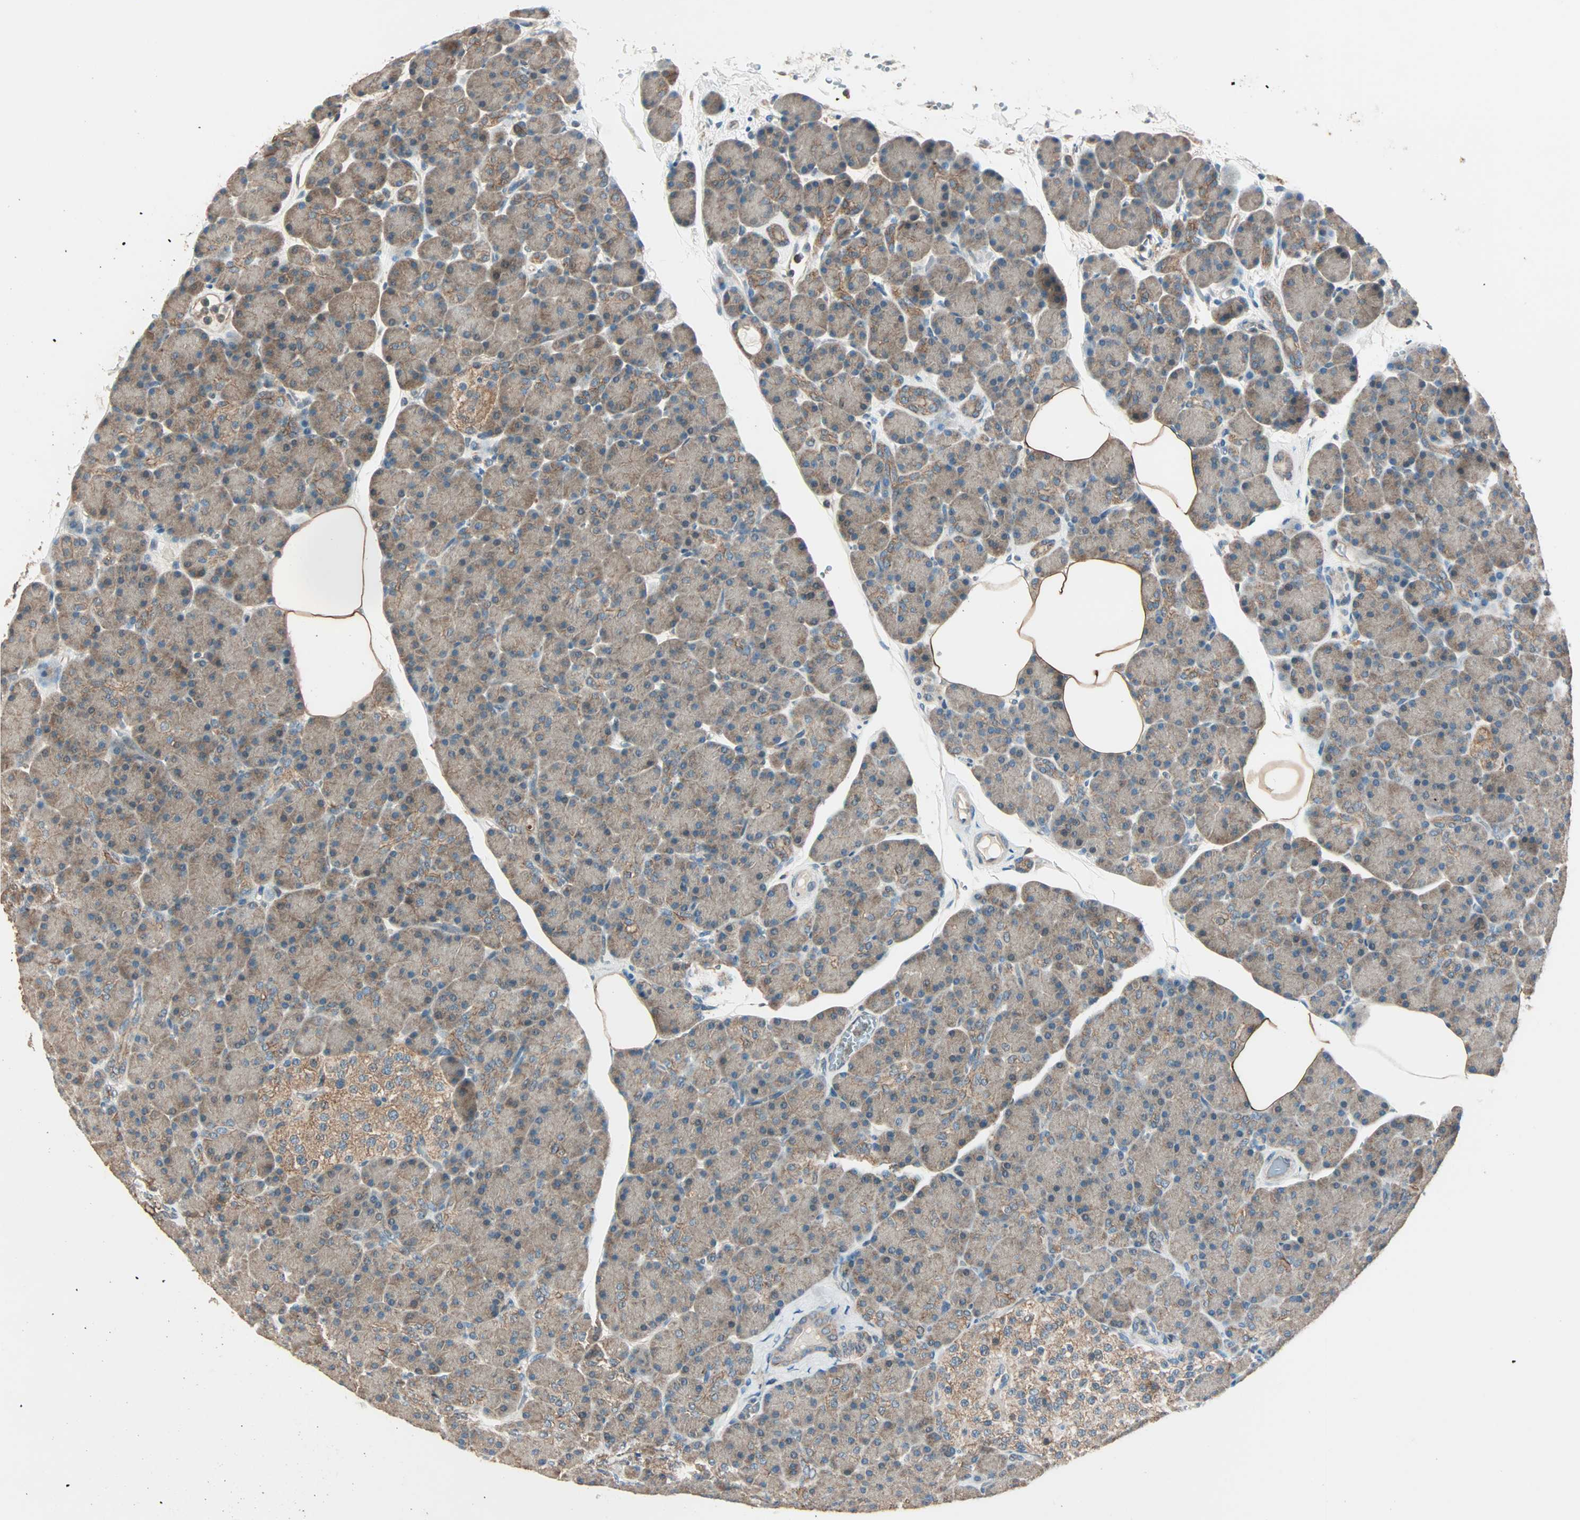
{"staining": {"intensity": "weak", "quantity": ">75%", "location": "cytoplasmic/membranous"}, "tissue": "pancreas", "cell_type": "Exocrine glandular cells", "image_type": "normal", "snomed": [{"axis": "morphology", "description": "Normal tissue, NOS"}, {"axis": "topography", "description": "Pancreas"}], "caption": "DAB (3,3'-diaminobenzidine) immunohistochemical staining of benign pancreas displays weak cytoplasmic/membranous protein expression in about >75% of exocrine glandular cells.", "gene": "MAP3K21", "patient": {"sex": "female", "age": 43}}